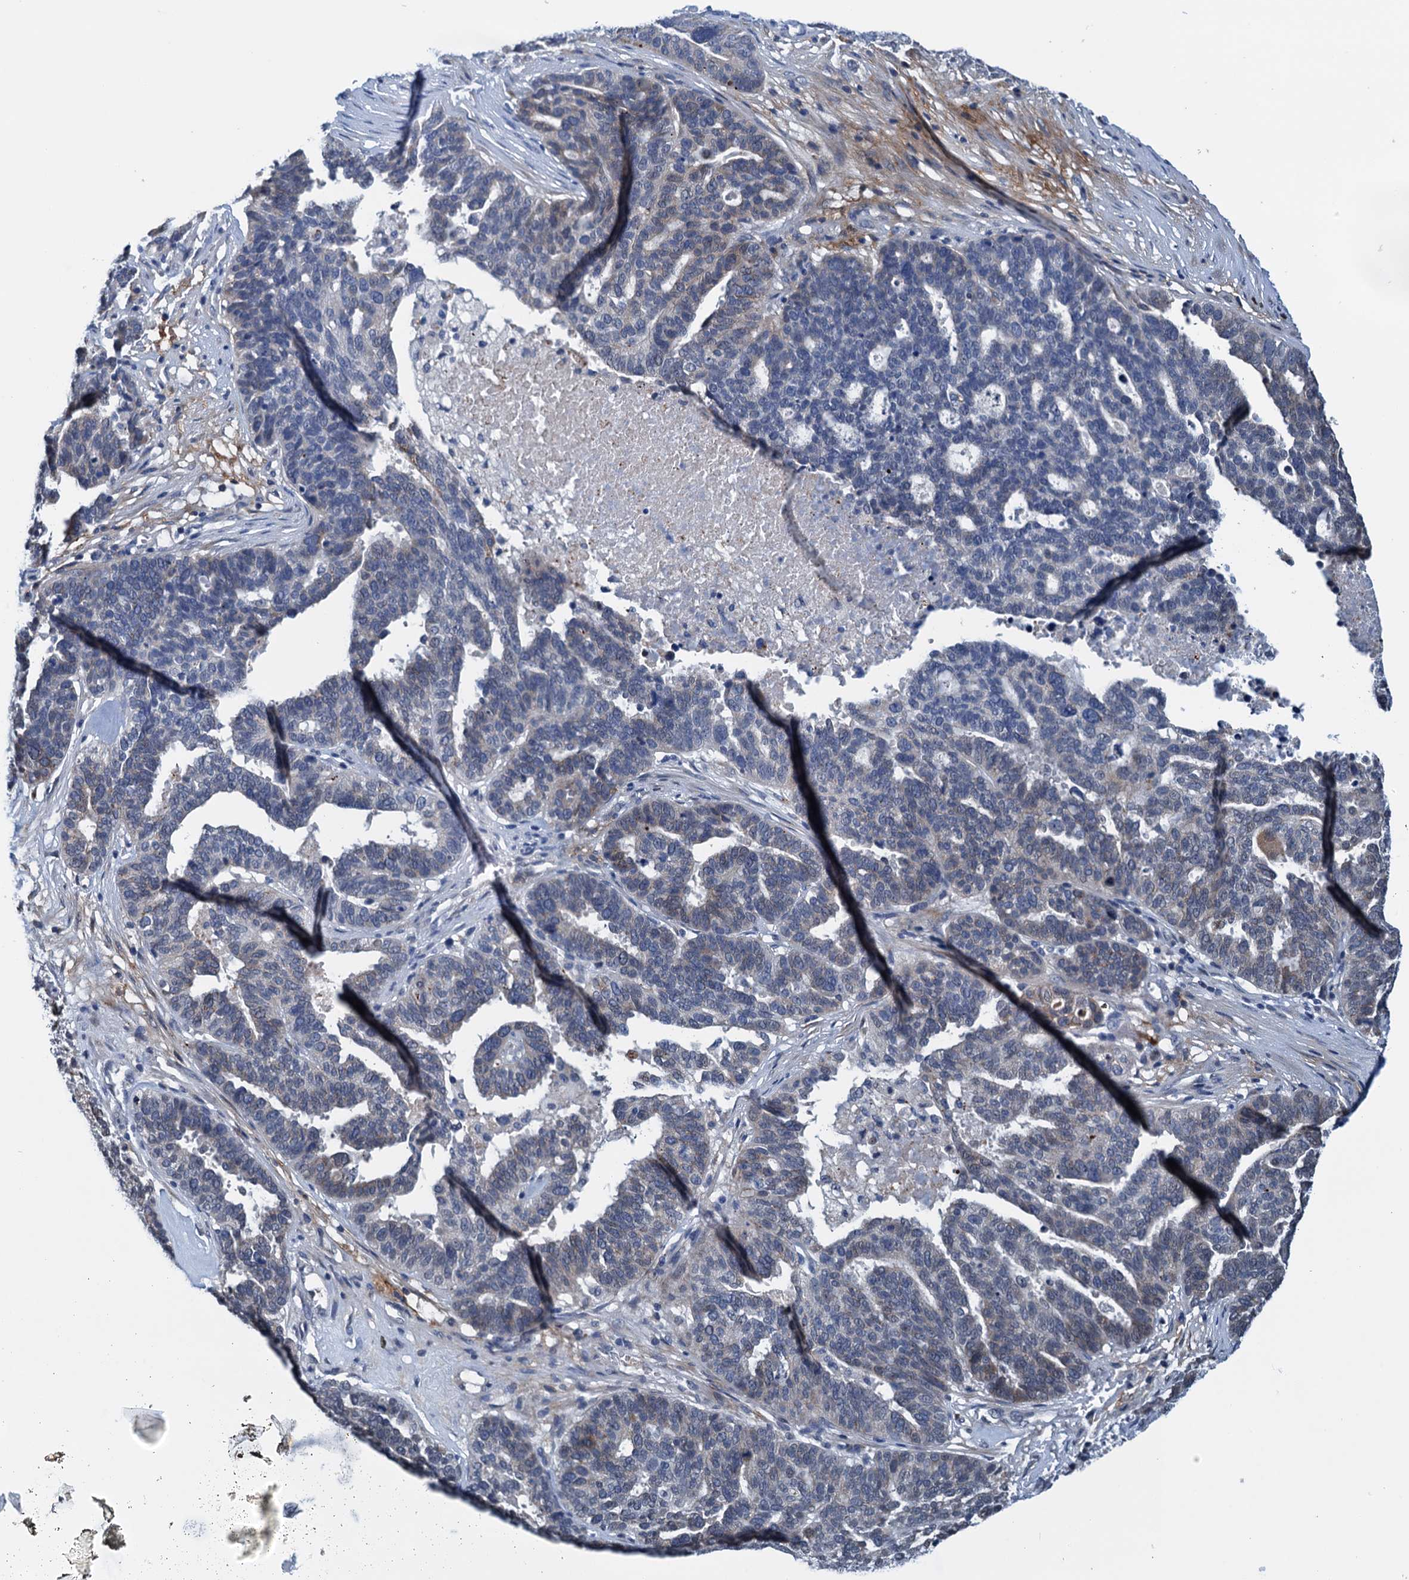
{"staining": {"intensity": "weak", "quantity": "<25%", "location": "cytoplasmic/membranous"}, "tissue": "ovarian cancer", "cell_type": "Tumor cells", "image_type": "cancer", "snomed": [{"axis": "morphology", "description": "Cystadenocarcinoma, serous, NOS"}, {"axis": "topography", "description": "Ovary"}], "caption": "Immunohistochemistry (IHC) photomicrograph of human serous cystadenocarcinoma (ovarian) stained for a protein (brown), which shows no positivity in tumor cells.", "gene": "SHLD1", "patient": {"sex": "female", "age": 59}}